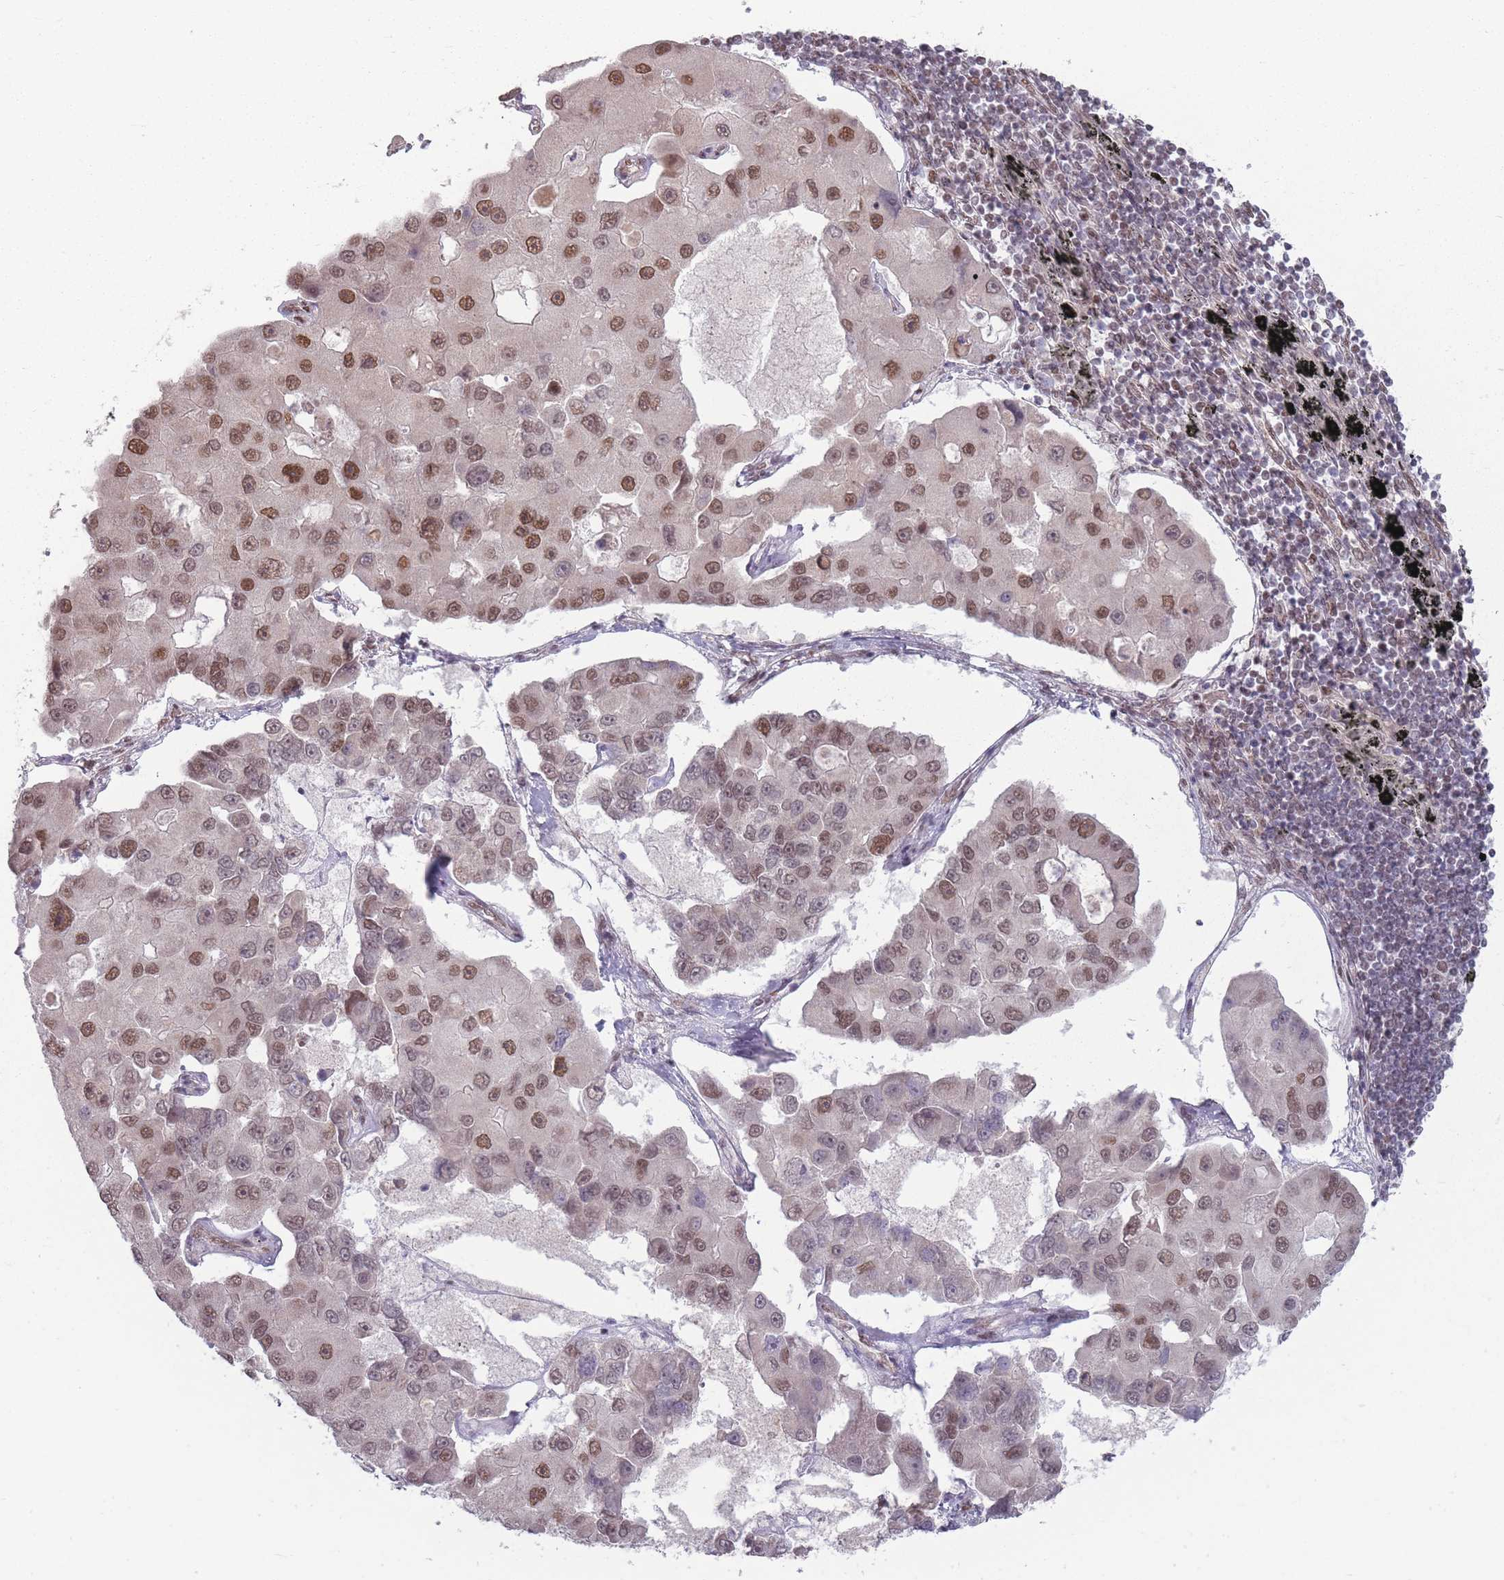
{"staining": {"intensity": "moderate", "quantity": ">75%", "location": "nuclear"}, "tissue": "lung cancer", "cell_type": "Tumor cells", "image_type": "cancer", "snomed": [{"axis": "morphology", "description": "Adenocarcinoma, NOS"}, {"axis": "topography", "description": "Lung"}], "caption": "An IHC micrograph of neoplastic tissue is shown. Protein staining in brown shows moderate nuclear positivity in adenocarcinoma (lung) within tumor cells.", "gene": "SH3BGRL2", "patient": {"sex": "female", "age": 54}}